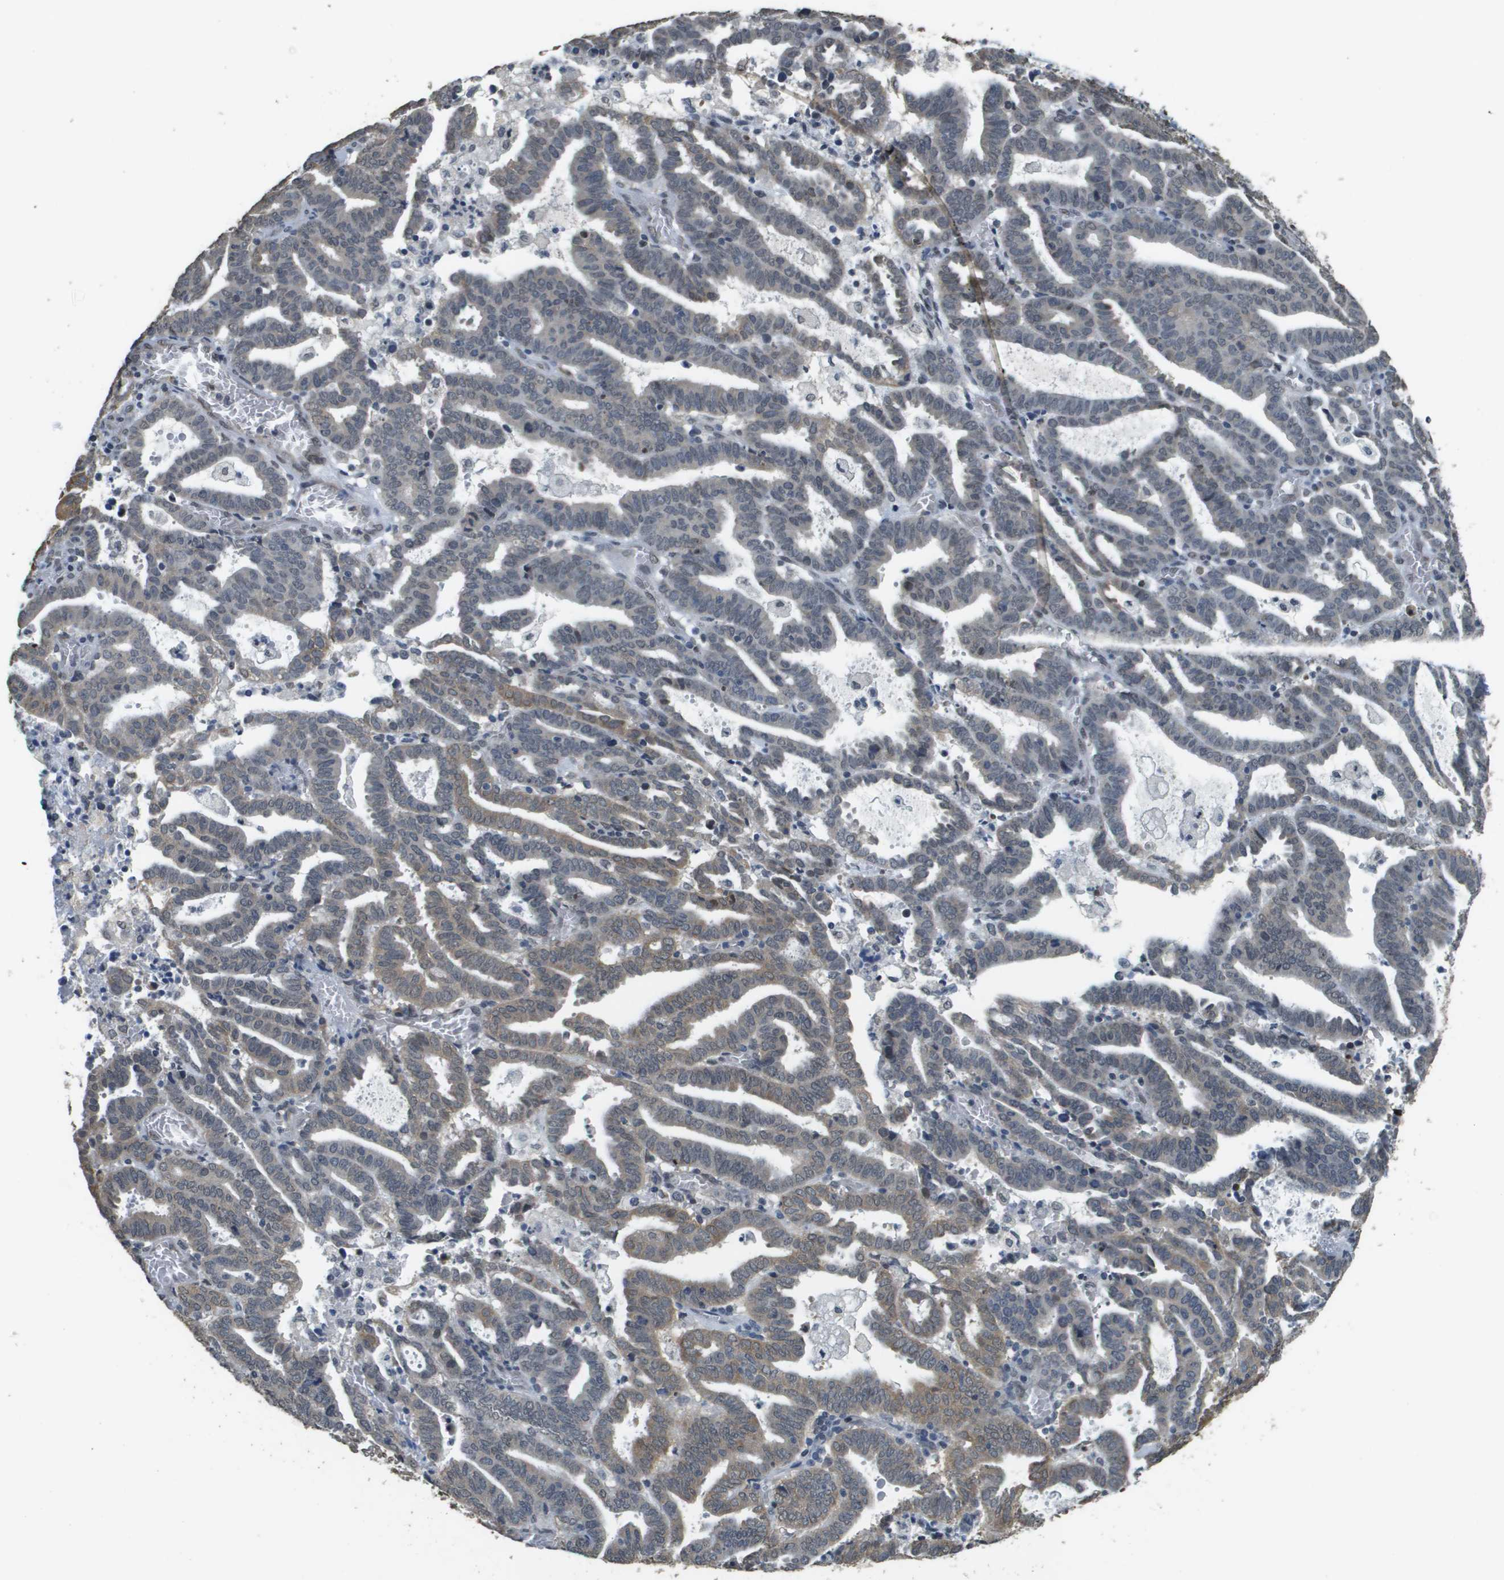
{"staining": {"intensity": "weak", "quantity": "25%-75%", "location": "cytoplasmic/membranous"}, "tissue": "endometrial cancer", "cell_type": "Tumor cells", "image_type": "cancer", "snomed": [{"axis": "morphology", "description": "Adenocarcinoma, NOS"}, {"axis": "topography", "description": "Uterus"}], "caption": "Endometrial cancer (adenocarcinoma) stained with DAB (3,3'-diaminobenzidine) immunohistochemistry (IHC) reveals low levels of weak cytoplasmic/membranous staining in about 25%-75% of tumor cells.", "gene": "FANCC", "patient": {"sex": "female", "age": 83}}